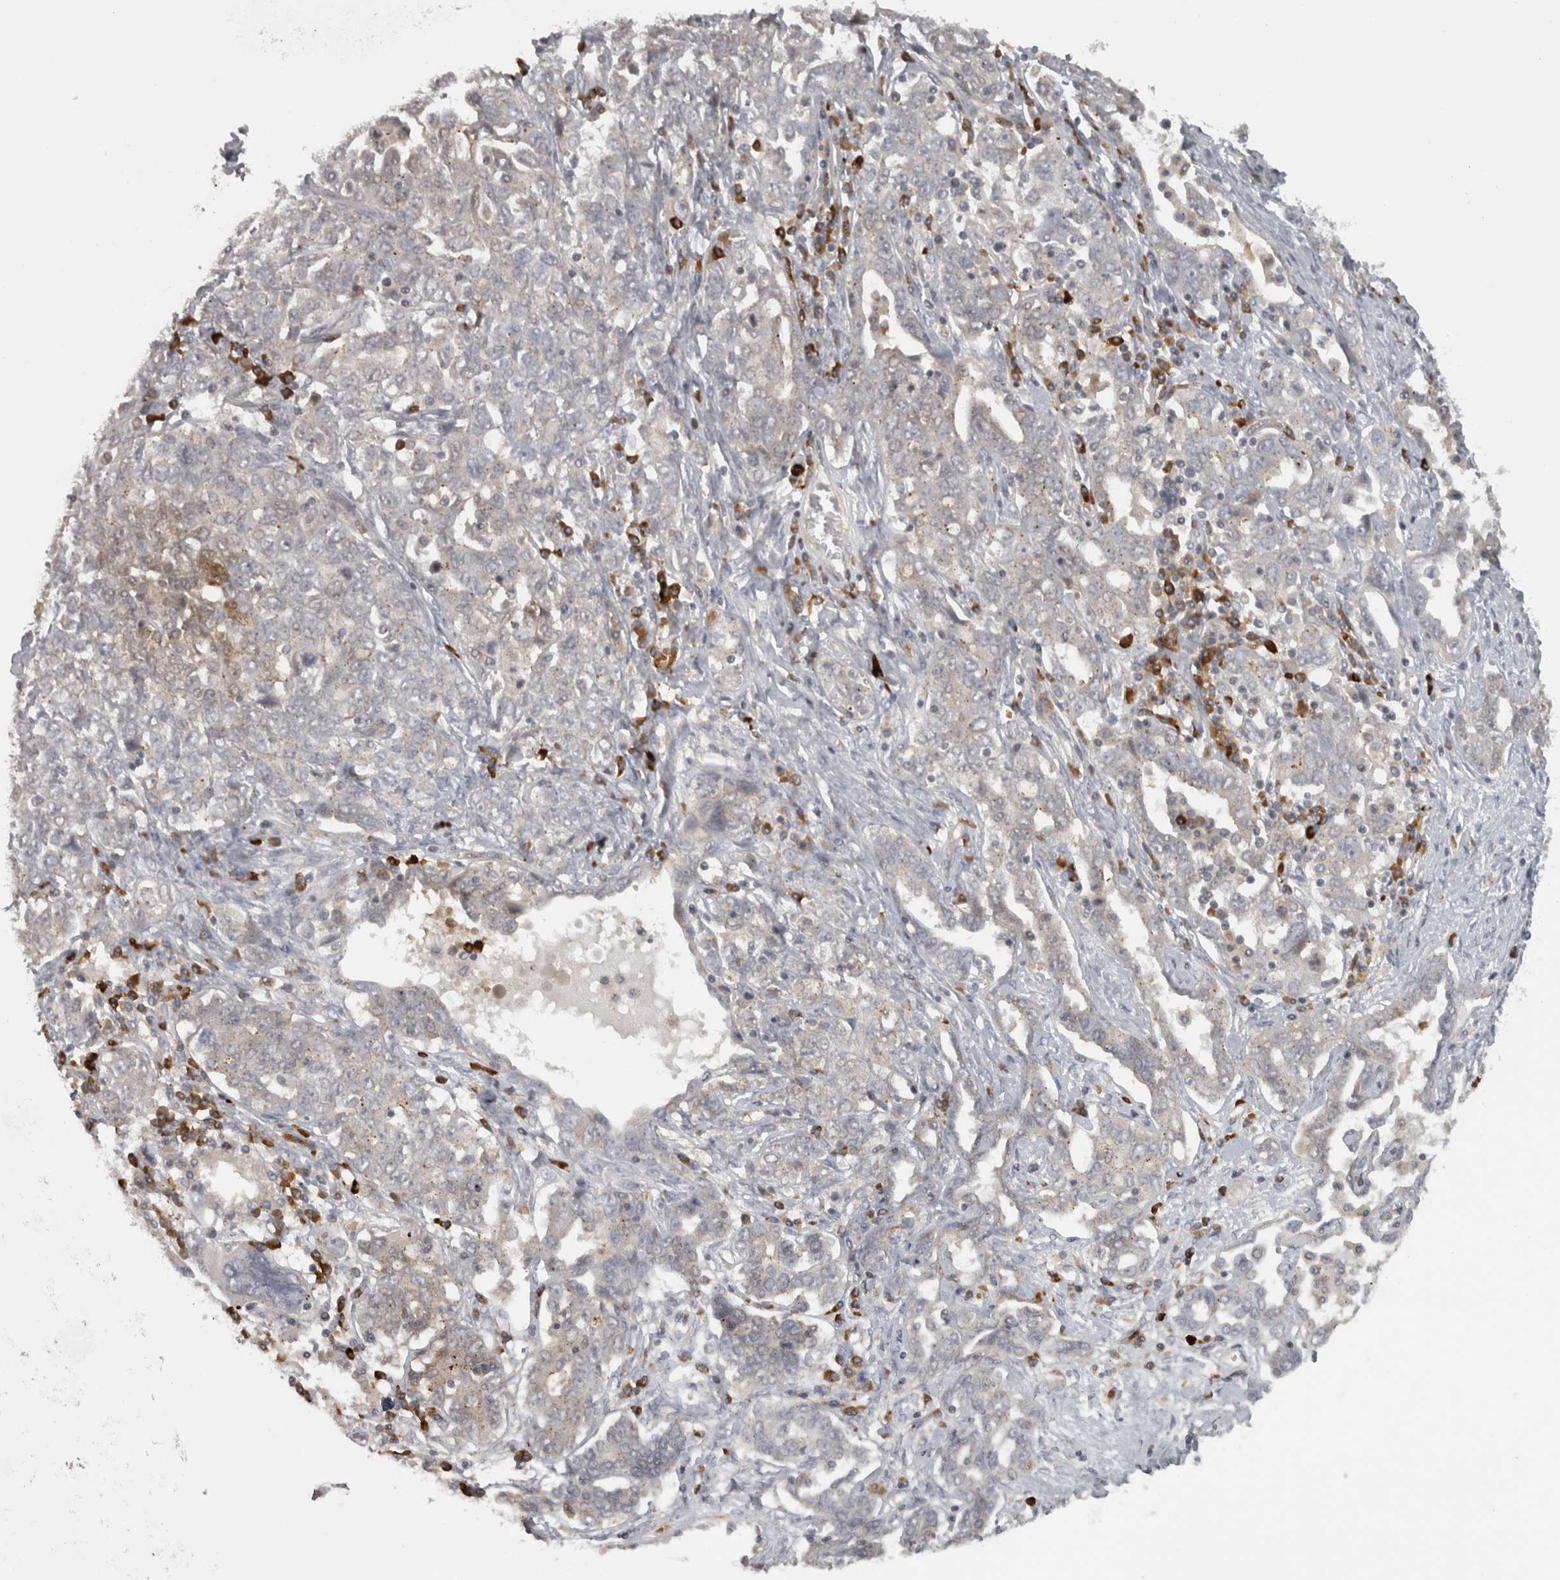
{"staining": {"intensity": "weak", "quantity": "<25%", "location": "cytoplasmic/membranous"}, "tissue": "ovarian cancer", "cell_type": "Tumor cells", "image_type": "cancer", "snomed": [{"axis": "morphology", "description": "Carcinoma, endometroid"}, {"axis": "topography", "description": "Ovary"}], "caption": "High power microscopy histopathology image of an immunohistochemistry image of endometroid carcinoma (ovarian), revealing no significant positivity in tumor cells. (DAB (3,3'-diaminobenzidine) IHC visualized using brightfield microscopy, high magnification).", "gene": "SLCO5A1", "patient": {"sex": "female", "age": 62}}